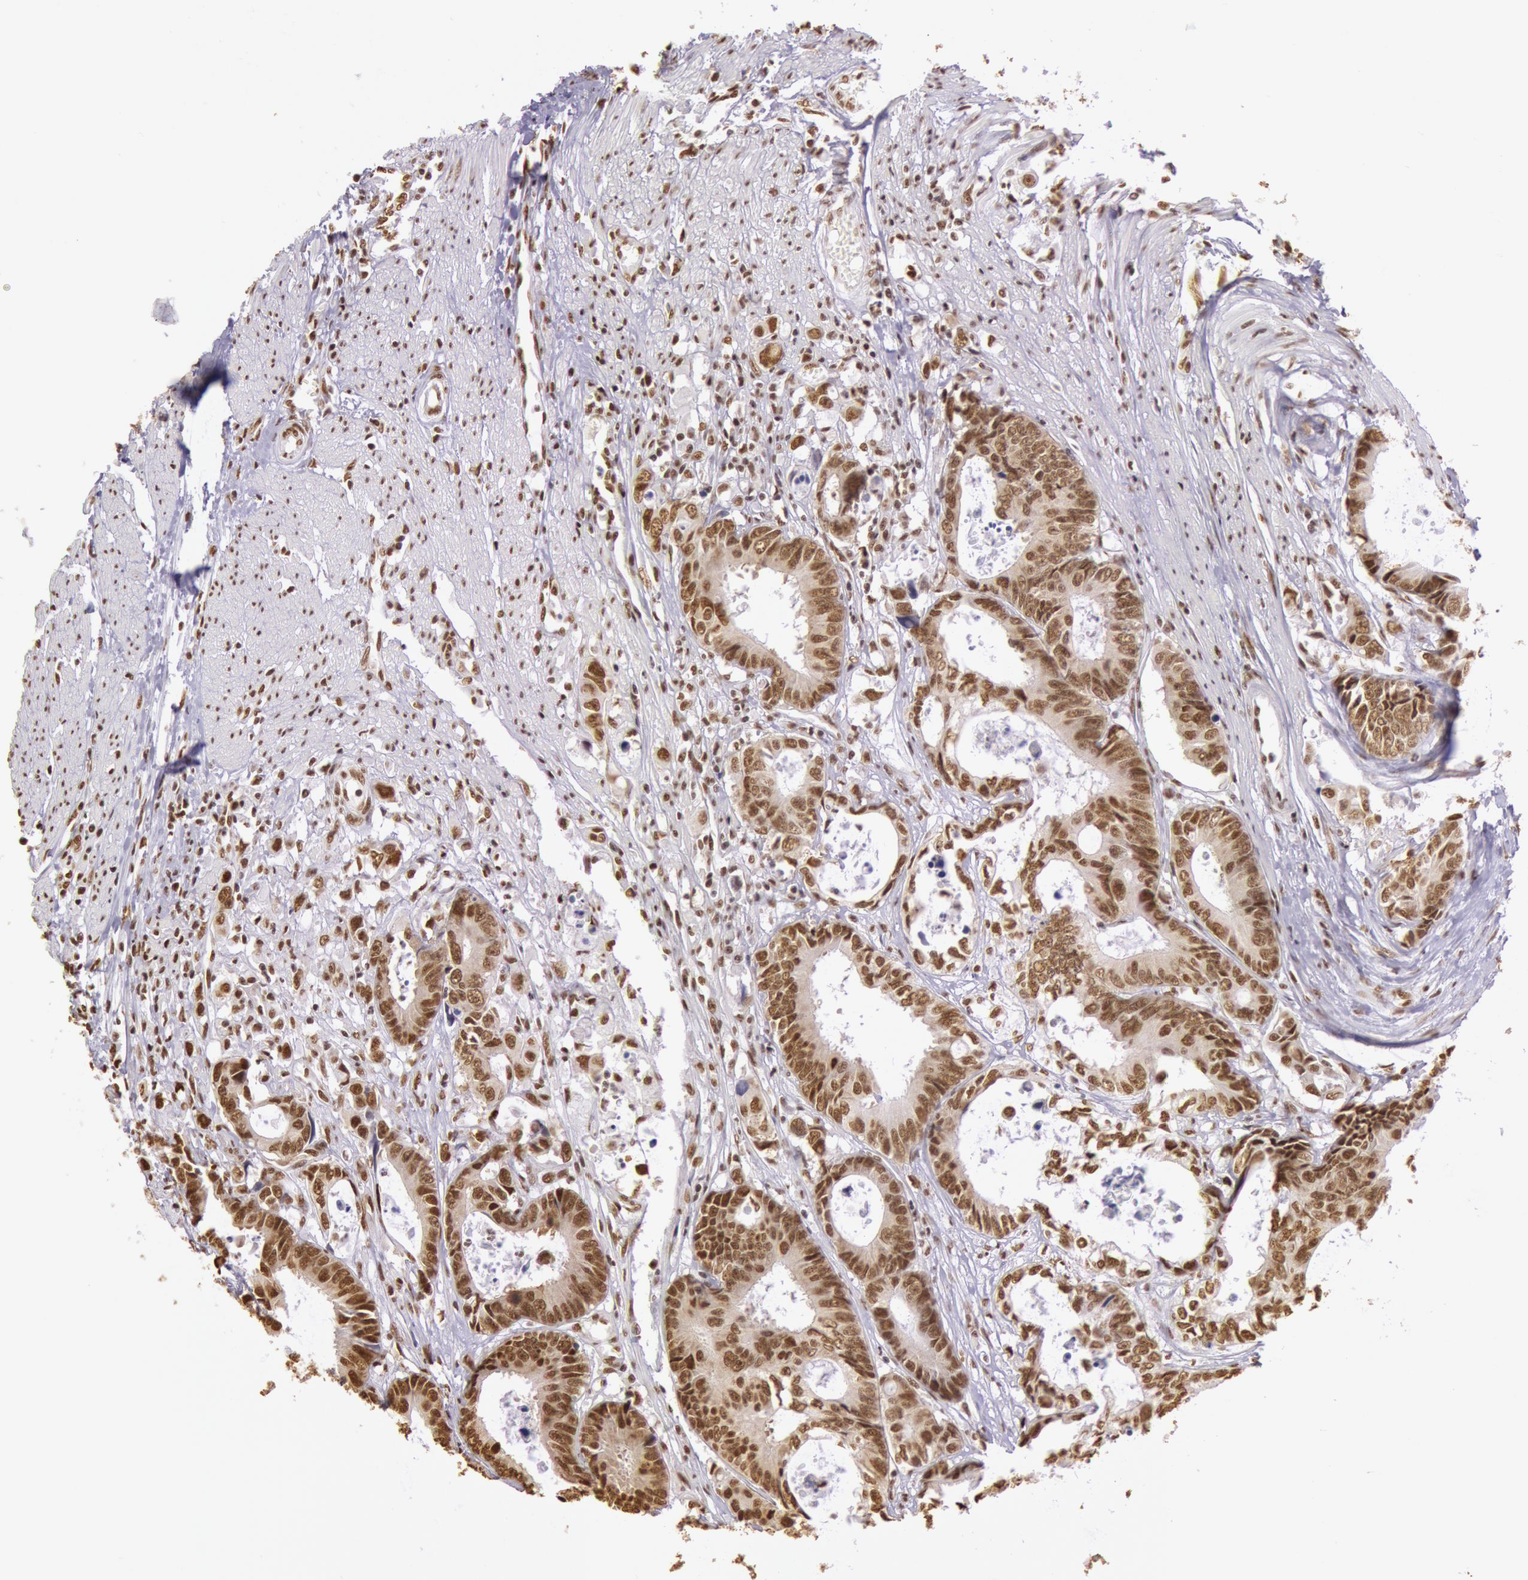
{"staining": {"intensity": "strong", "quantity": ">75%", "location": "nuclear"}, "tissue": "colorectal cancer", "cell_type": "Tumor cells", "image_type": "cancer", "snomed": [{"axis": "morphology", "description": "Adenocarcinoma, NOS"}, {"axis": "topography", "description": "Rectum"}], "caption": "Adenocarcinoma (colorectal) stained with a brown dye exhibits strong nuclear positive staining in approximately >75% of tumor cells.", "gene": "HNRNPH2", "patient": {"sex": "female", "age": 98}}